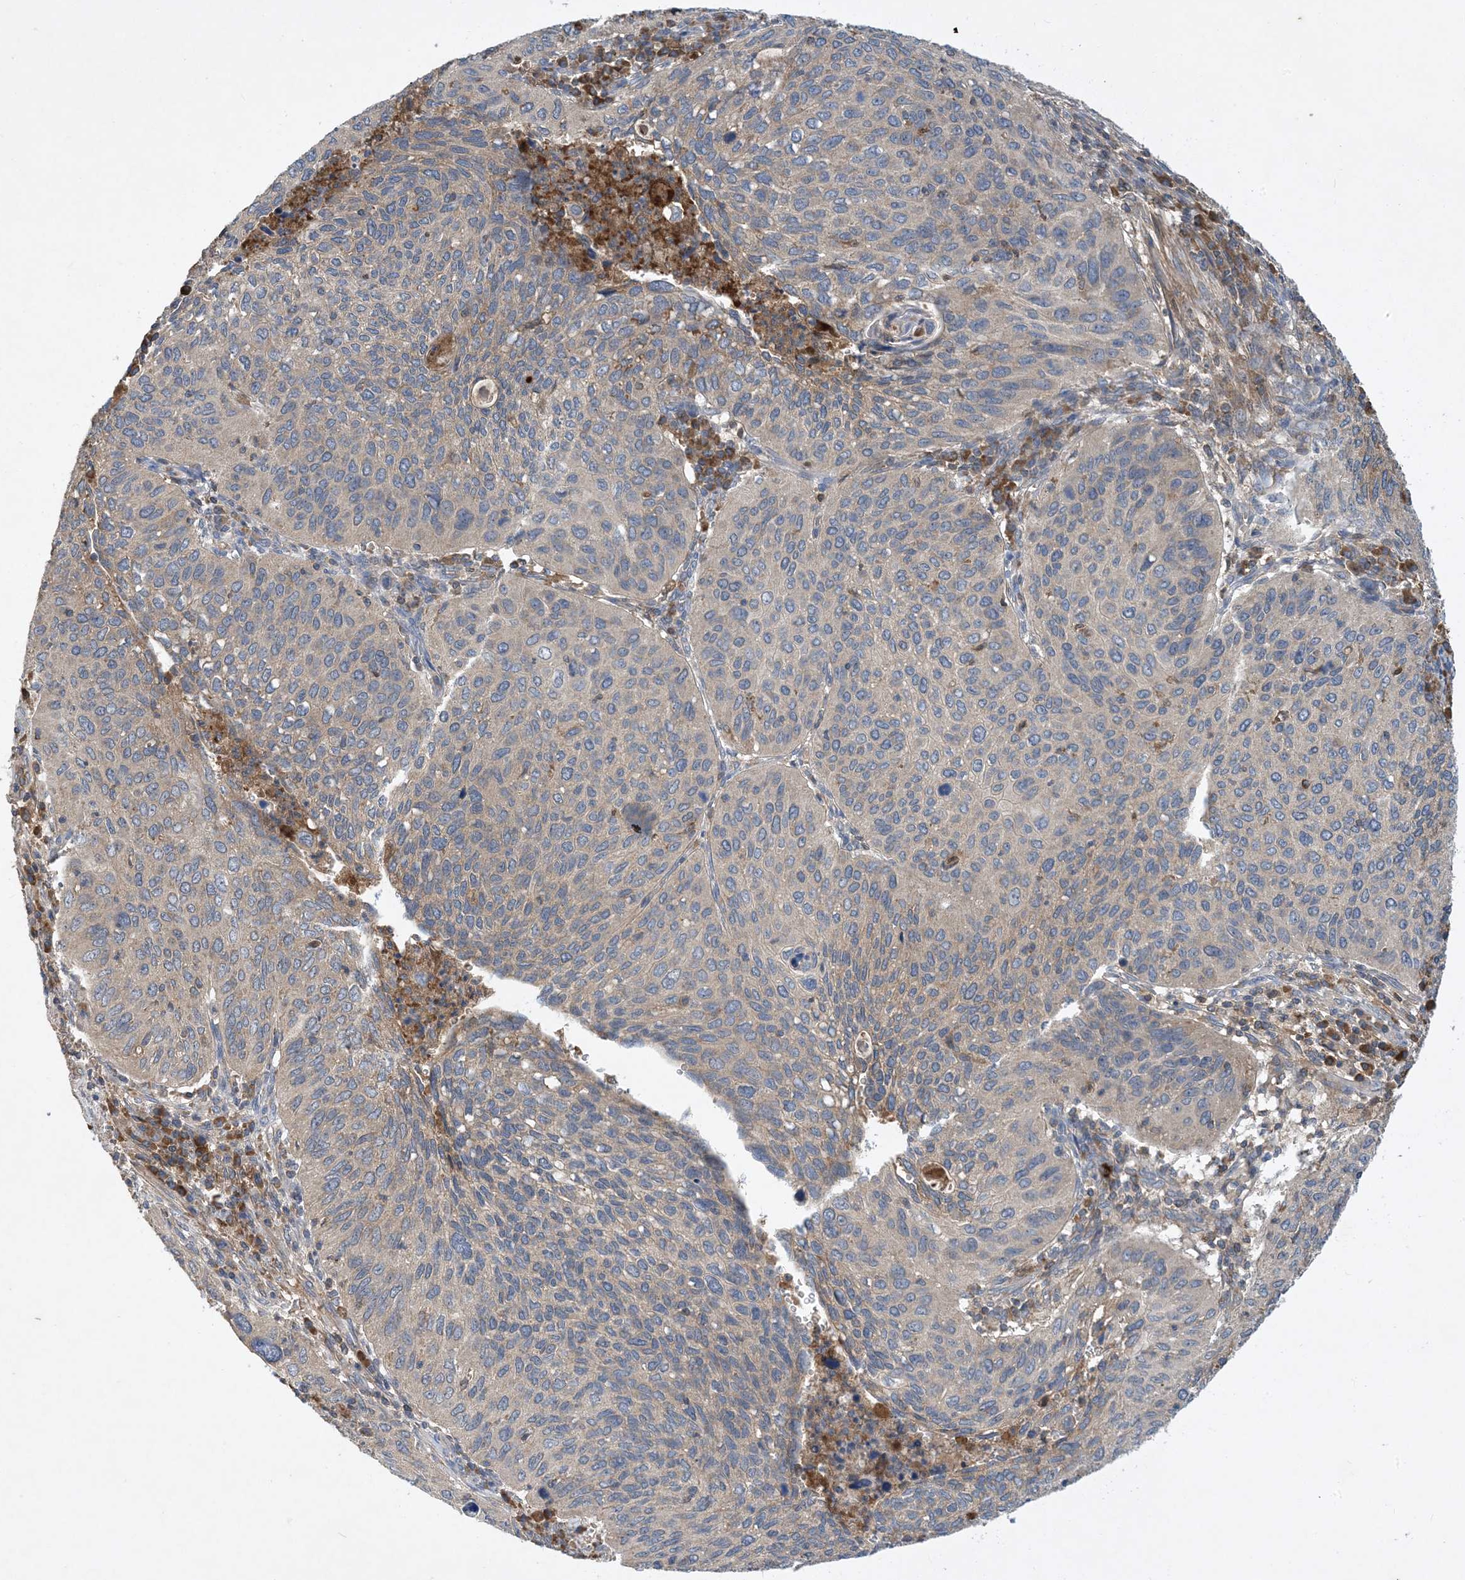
{"staining": {"intensity": "weak", "quantity": "<25%", "location": "cytoplasmic/membranous"}, "tissue": "cervical cancer", "cell_type": "Tumor cells", "image_type": "cancer", "snomed": [{"axis": "morphology", "description": "Squamous cell carcinoma, NOS"}, {"axis": "topography", "description": "Cervix"}], "caption": "A micrograph of cervical cancer stained for a protein shows no brown staining in tumor cells. (DAB (3,3'-diaminobenzidine) immunohistochemistry (IHC) with hematoxylin counter stain).", "gene": "STK19", "patient": {"sex": "female", "age": 38}}